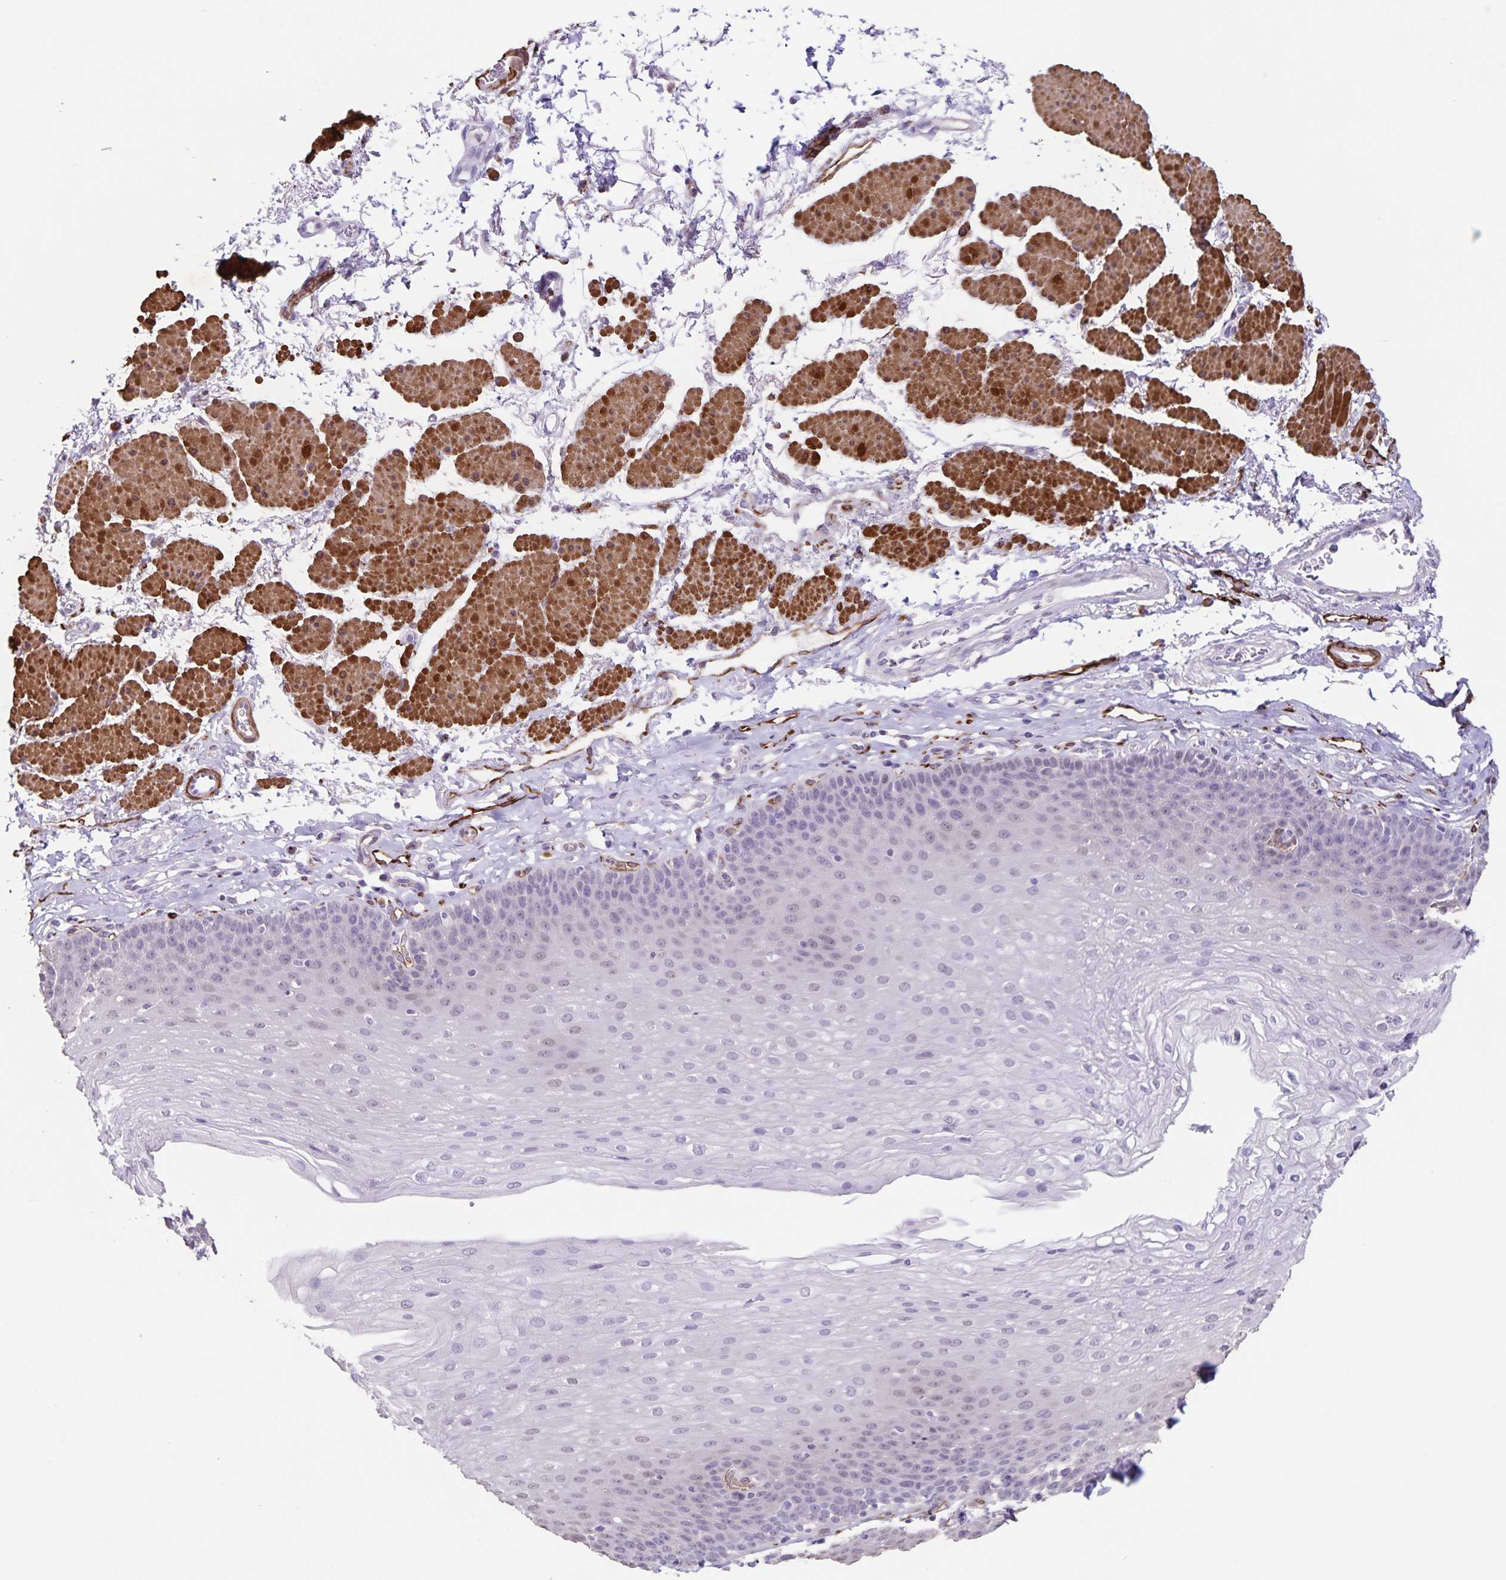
{"staining": {"intensity": "negative", "quantity": "none", "location": "none"}, "tissue": "esophagus", "cell_type": "Squamous epithelial cells", "image_type": "normal", "snomed": [{"axis": "morphology", "description": "Normal tissue, NOS"}, {"axis": "topography", "description": "Esophagus"}], "caption": "Immunohistochemistry image of unremarkable esophagus: esophagus stained with DAB (3,3'-diaminobenzidine) shows no significant protein staining in squamous epithelial cells.", "gene": "SYNM", "patient": {"sex": "female", "age": 81}}